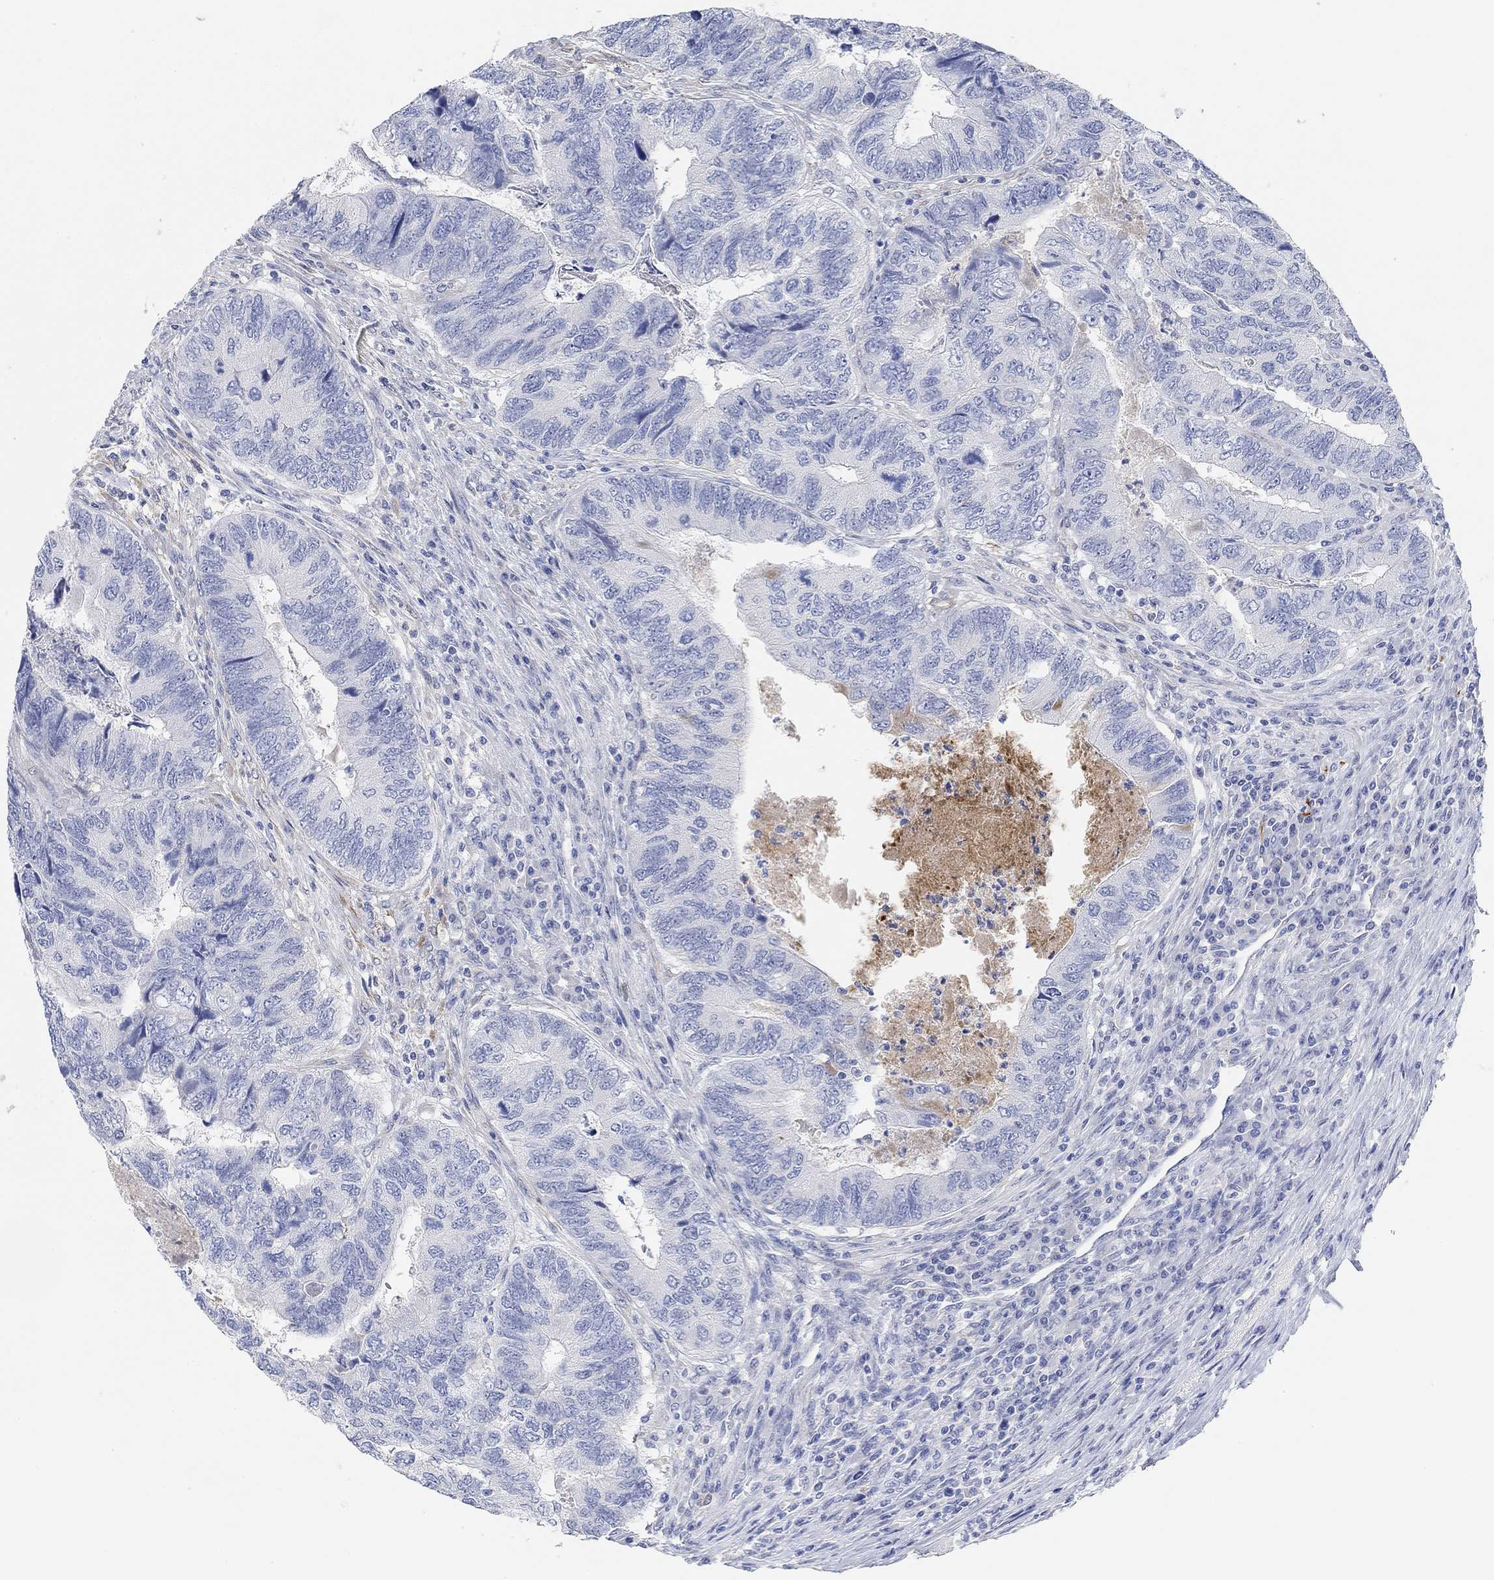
{"staining": {"intensity": "negative", "quantity": "none", "location": "none"}, "tissue": "colorectal cancer", "cell_type": "Tumor cells", "image_type": "cancer", "snomed": [{"axis": "morphology", "description": "Adenocarcinoma, NOS"}, {"axis": "topography", "description": "Colon"}], "caption": "This micrograph is of colorectal cancer (adenocarcinoma) stained with immunohistochemistry (IHC) to label a protein in brown with the nuclei are counter-stained blue. There is no expression in tumor cells.", "gene": "VAT1L", "patient": {"sex": "female", "age": 67}}